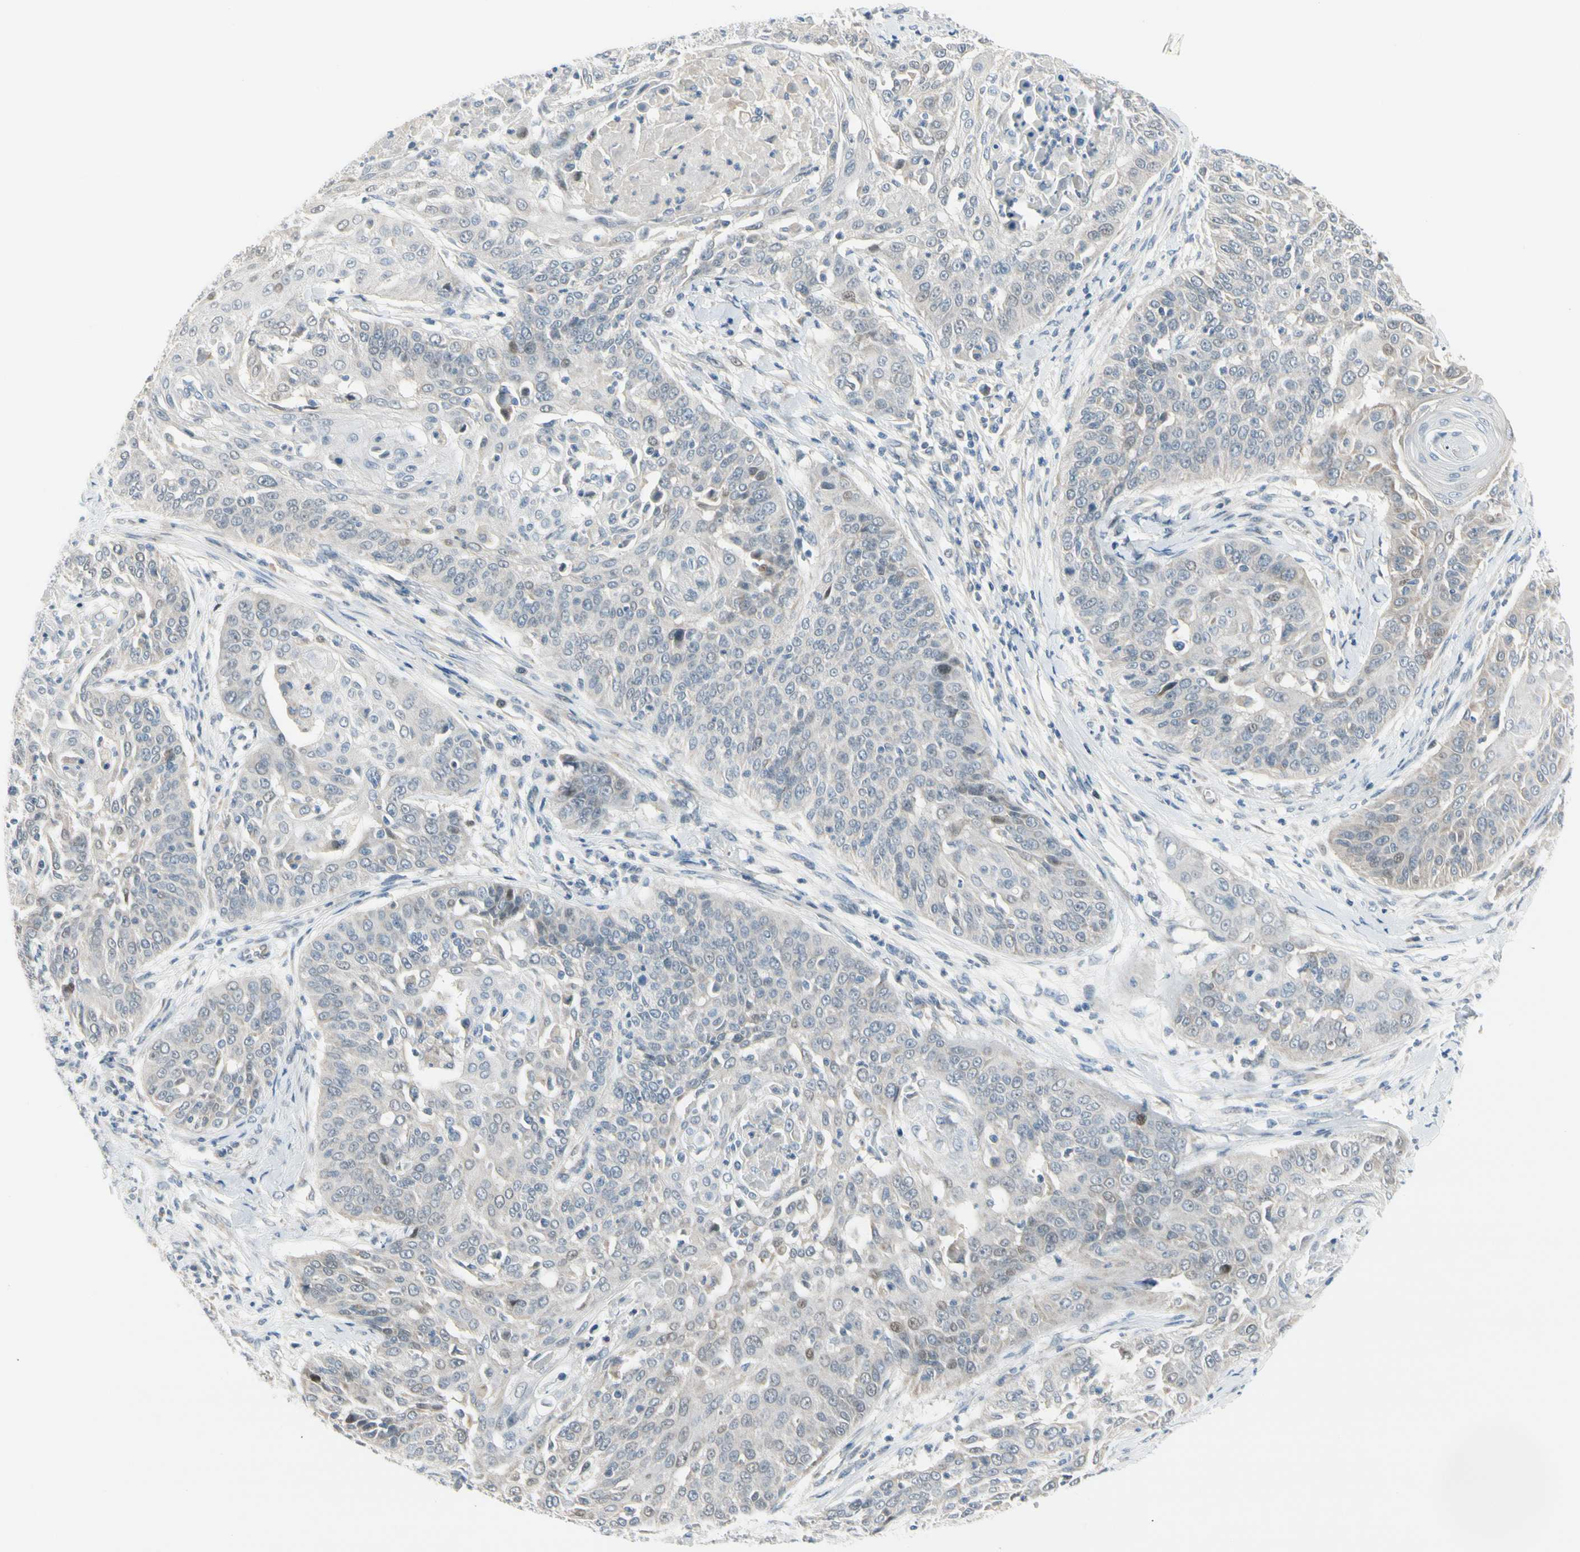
{"staining": {"intensity": "negative", "quantity": "none", "location": "none"}, "tissue": "cervical cancer", "cell_type": "Tumor cells", "image_type": "cancer", "snomed": [{"axis": "morphology", "description": "Squamous cell carcinoma, NOS"}, {"axis": "topography", "description": "Cervix"}], "caption": "An image of human cervical cancer (squamous cell carcinoma) is negative for staining in tumor cells.", "gene": "CFAP36", "patient": {"sex": "female", "age": 64}}